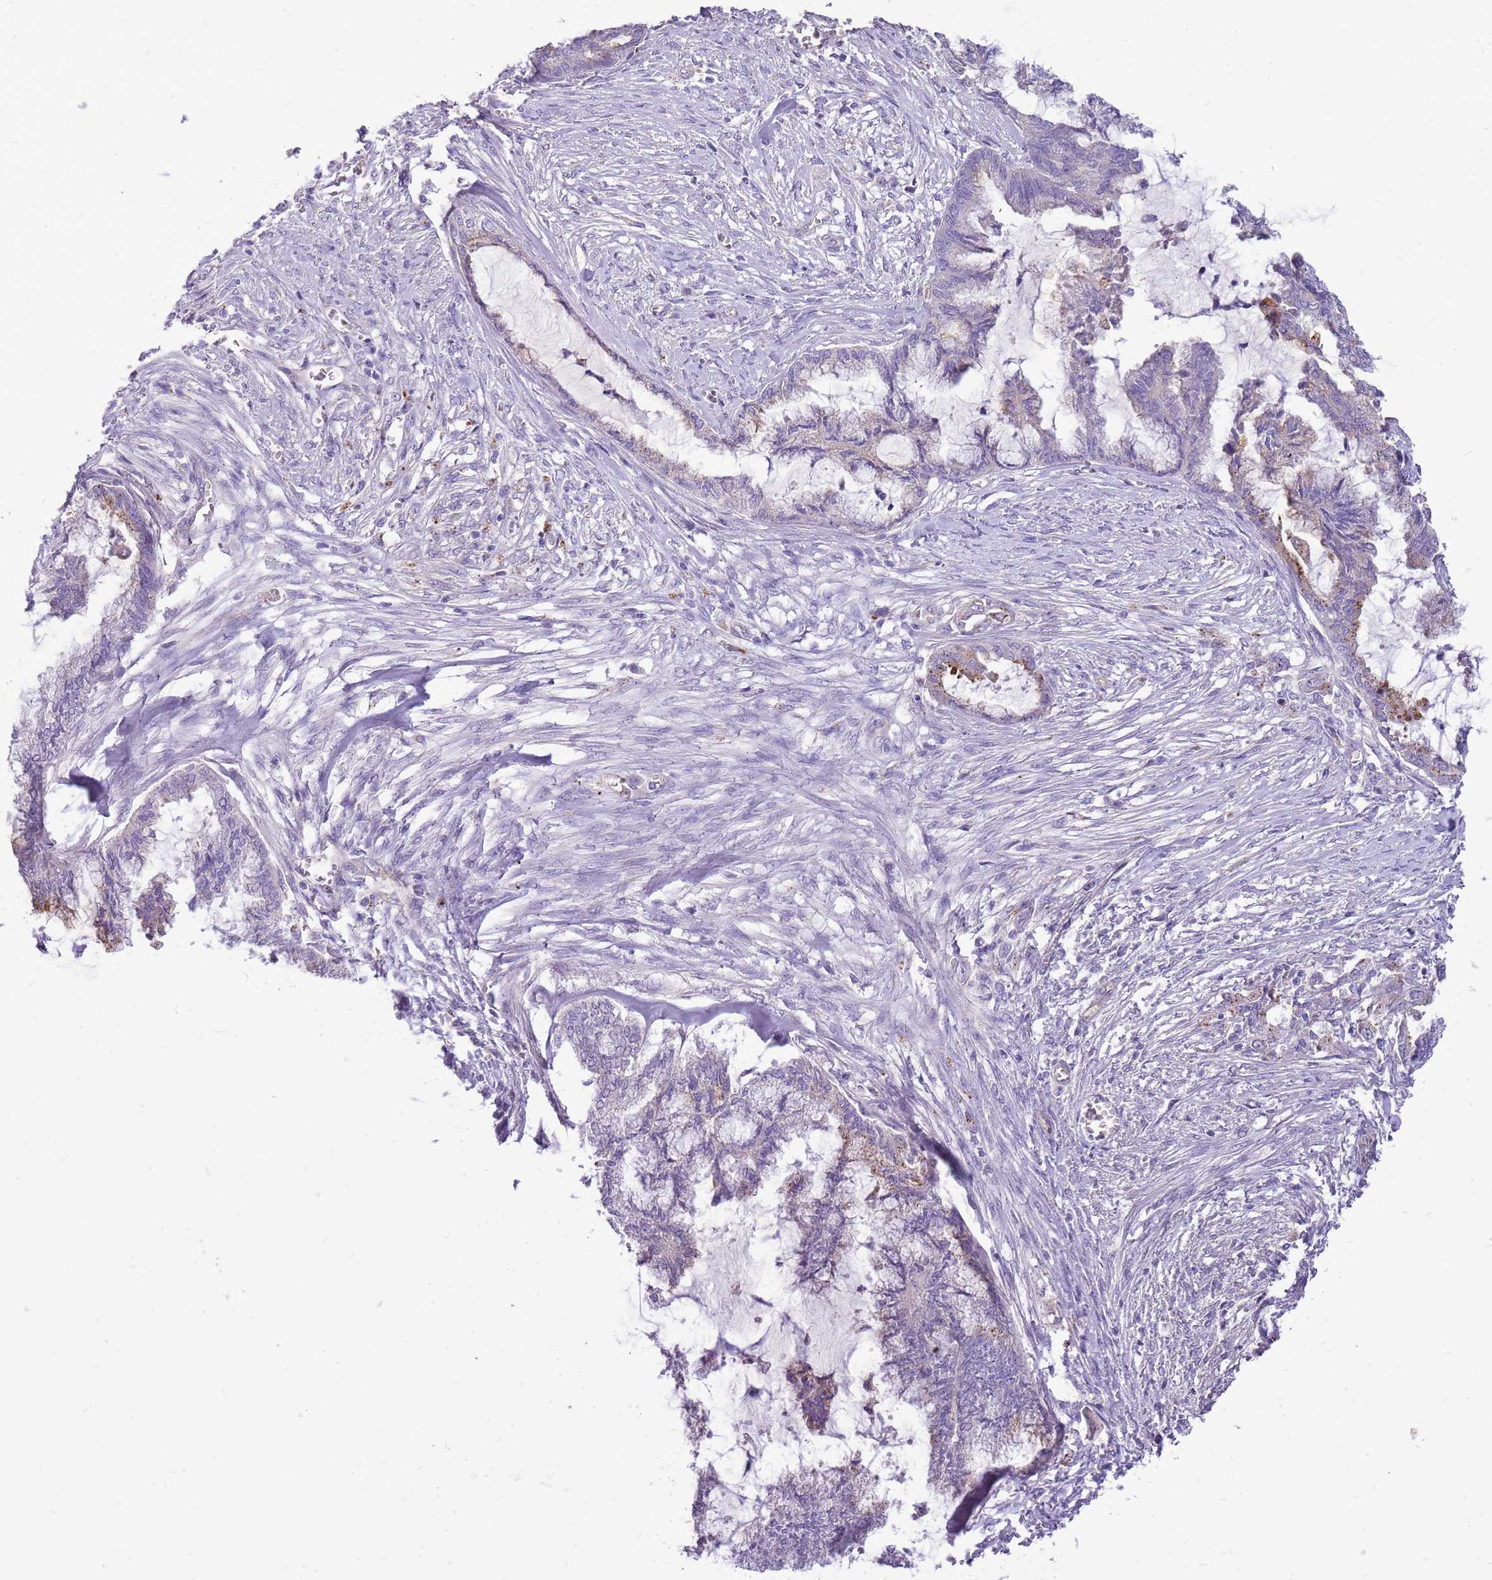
{"staining": {"intensity": "weak", "quantity": "25%-75%", "location": "cytoplasmic/membranous"}, "tissue": "endometrial cancer", "cell_type": "Tumor cells", "image_type": "cancer", "snomed": [{"axis": "morphology", "description": "Adenocarcinoma, NOS"}, {"axis": "topography", "description": "Endometrium"}], "caption": "Immunohistochemical staining of human endometrial cancer reveals weak cytoplasmic/membranous protein staining in about 25%-75% of tumor cells.", "gene": "NTN4", "patient": {"sex": "female", "age": 86}}